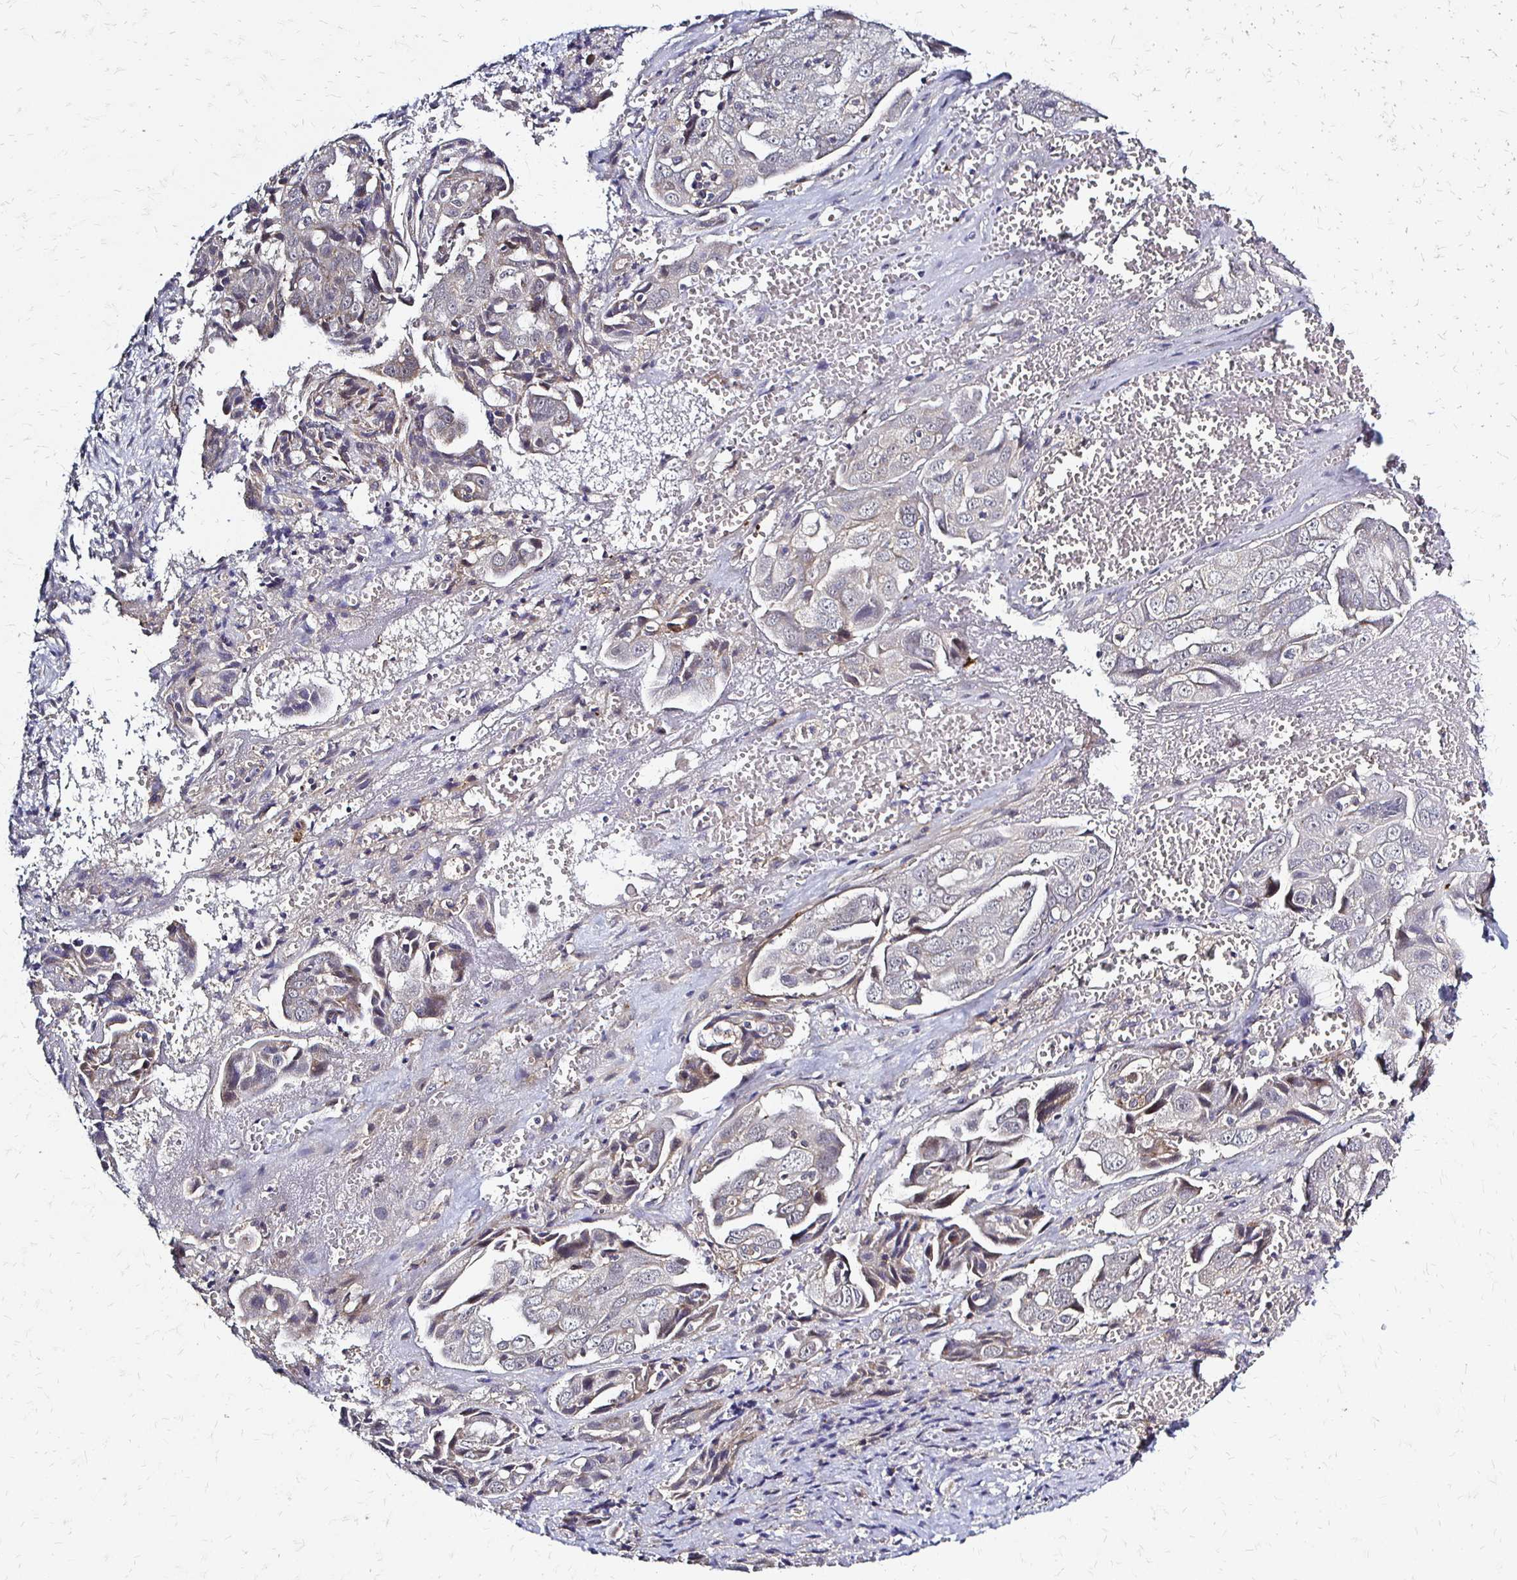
{"staining": {"intensity": "negative", "quantity": "none", "location": "none"}, "tissue": "ovarian cancer", "cell_type": "Tumor cells", "image_type": "cancer", "snomed": [{"axis": "morphology", "description": "Carcinoma, endometroid"}, {"axis": "topography", "description": "Ovary"}], "caption": "DAB immunohistochemical staining of ovarian endometroid carcinoma shows no significant expression in tumor cells.", "gene": "SLC9A9", "patient": {"sex": "female", "age": 70}}